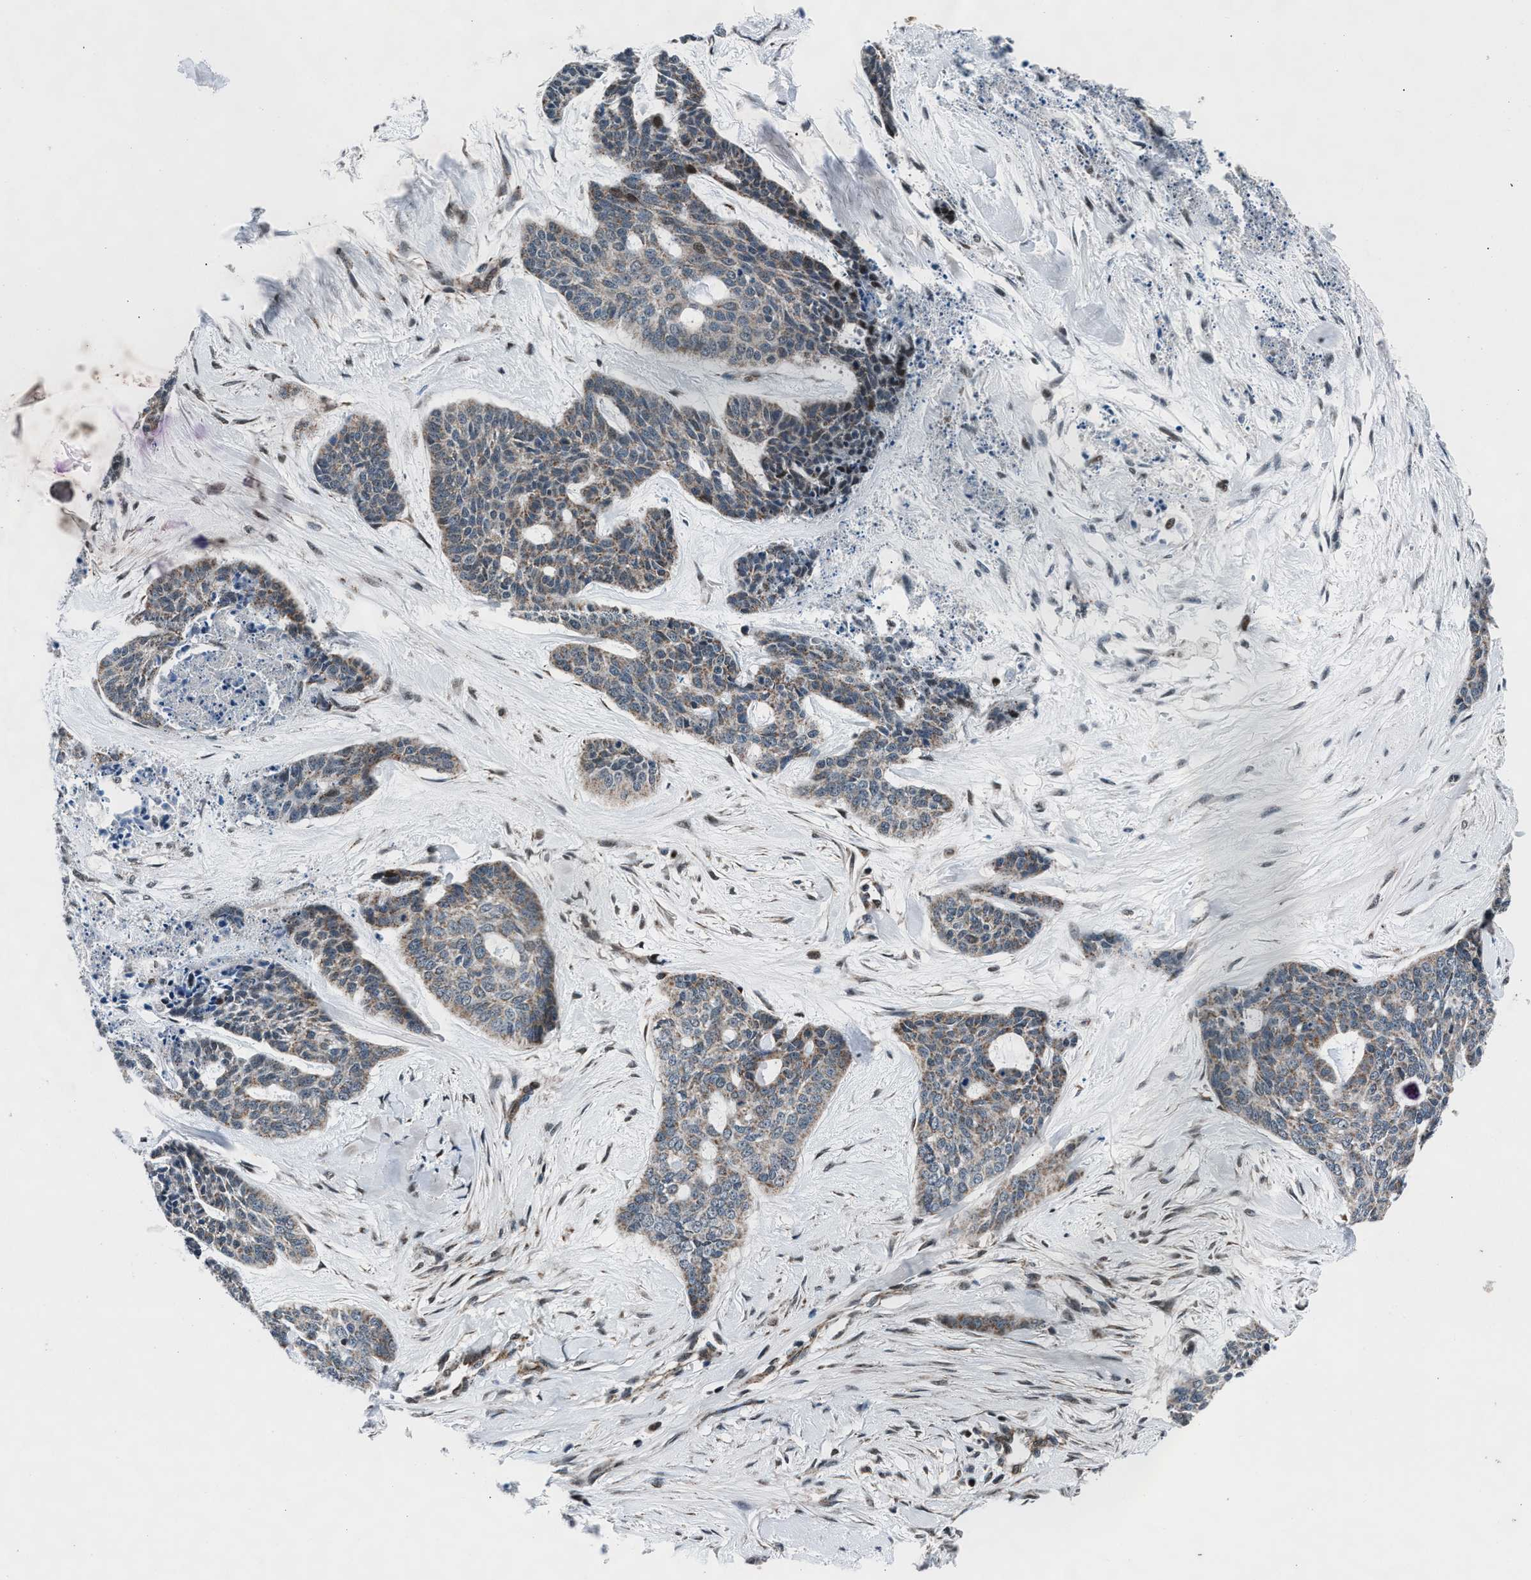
{"staining": {"intensity": "weak", "quantity": "25%-75%", "location": "cytoplasmic/membranous"}, "tissue": "skin cancer", "cell_type": "Tumor cells", "image_type": "cancer", "snomed": [{"axis": "morphology", "description": "Basal cell carcinoma"}, {"axis": "topography", "description": "Skin"}], "caption": "High-magnification brightfield microscopy of skin basal cell carcinoma stained with DAB (3,3'-diaminobenzidine) (brown) and counterstained with hematoxylin (blue). tumor cells exhibit weak cytoplasmic/membranous positivity is seen in approximately25%-75% of cells. The staining is performed using DAB brown chromogen to label protein expression. The nuclei are counter-stained blue using hematoxylin.", "gene": "PRRC2B", "patient": {"sex": "female", "age": 64}}